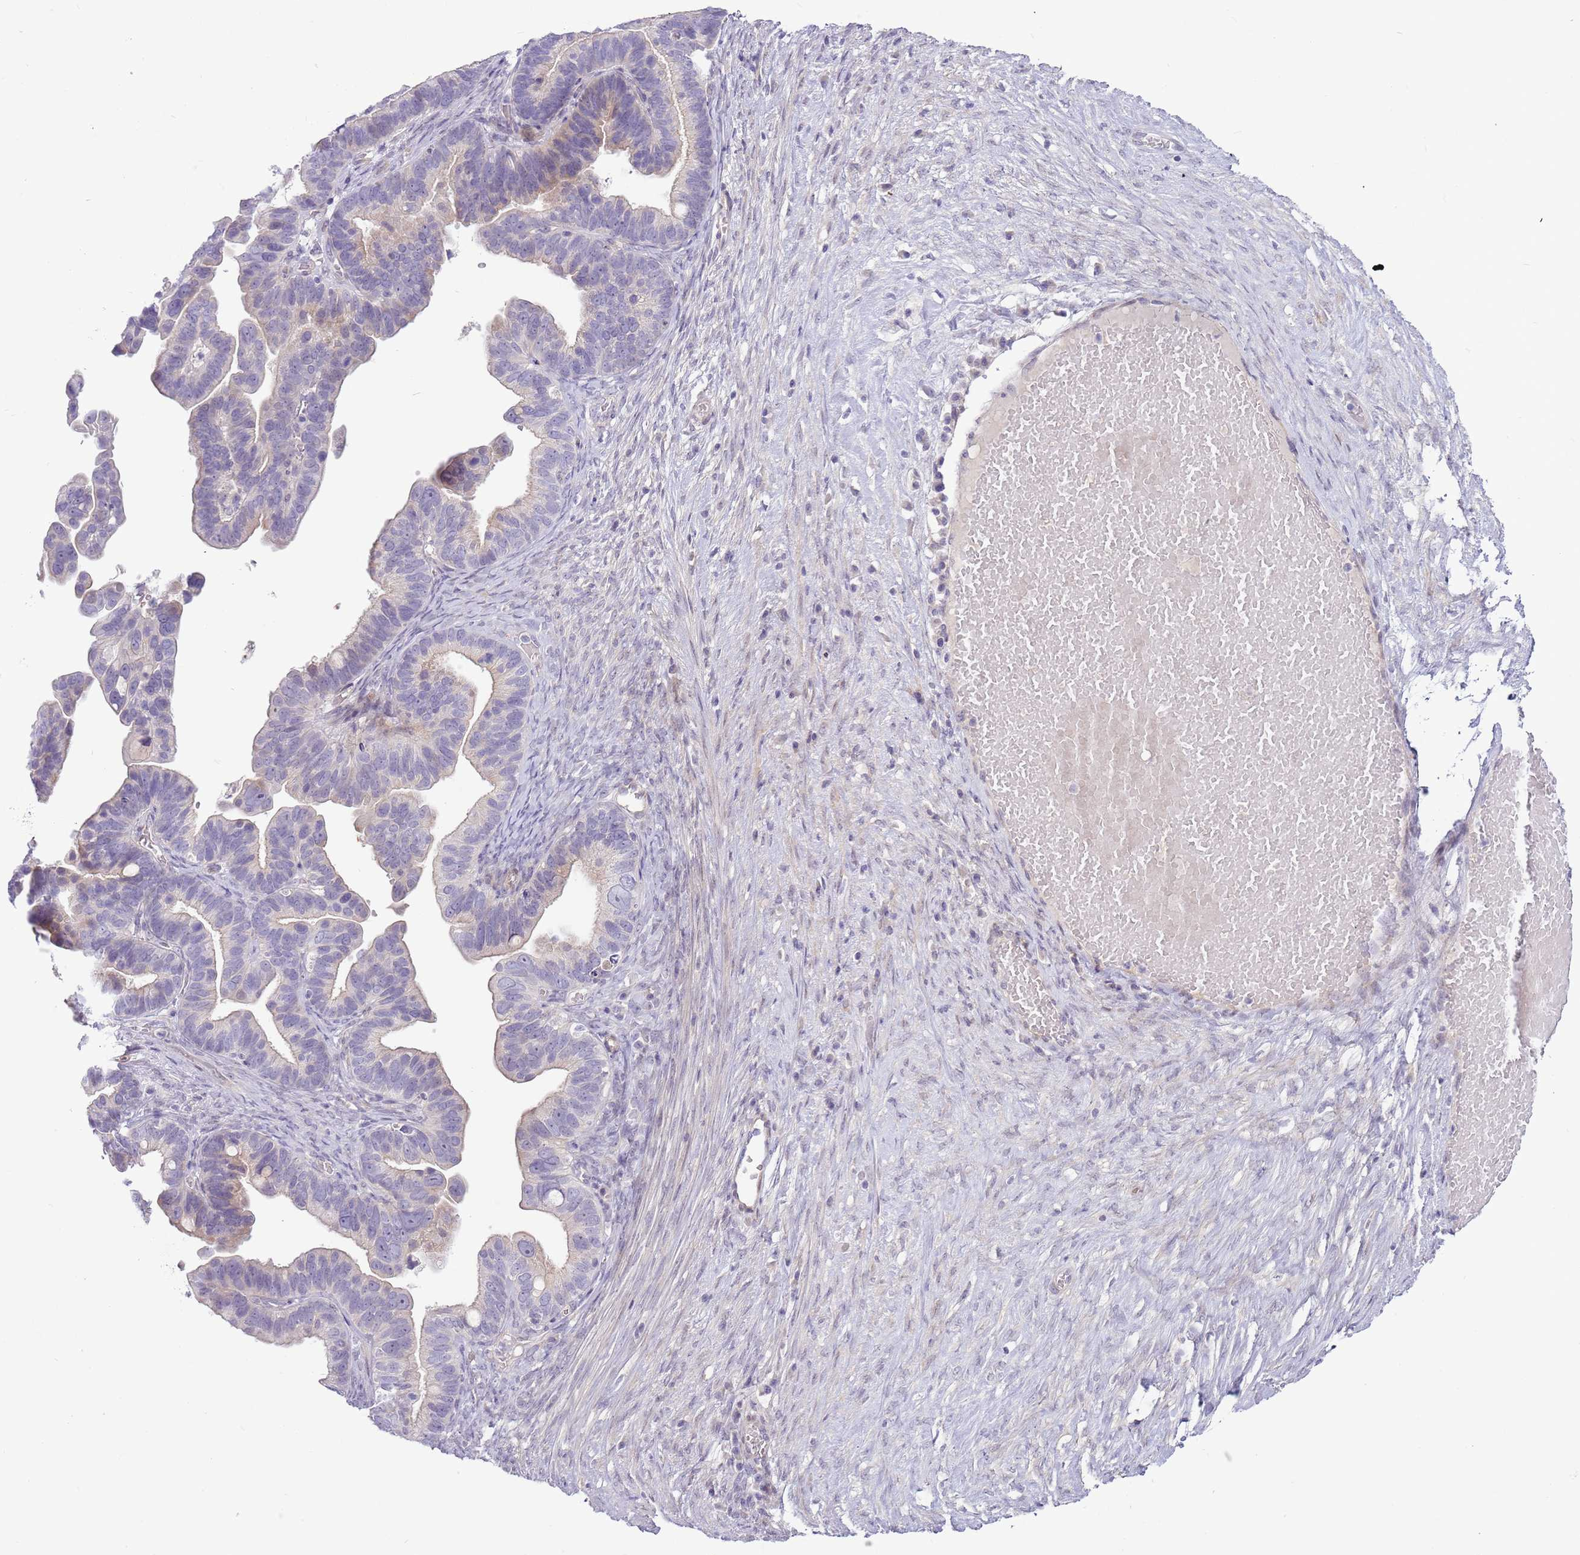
{"staining": {"intensity": "negative", "quantity": "none", "location": "none"}, "tissue": "ovarian cancer", "cell_type": "Tumor cells", "image_type": "cancer", "snomed": [{"axis": "morphology", "description": "Cystadenocarcinoma, serous, NOS"}, {"axis": "topography", "description": "Ovary"}], "caption": "An immunohistochemistry (IHC) histopathology image of serous cystadenocarcinoma (ovarian) is shown. There is no staining in tumor cells of serous cystadenocarcinoma (ovarian). The staining was performed using DAB (3,3'-diaminobenzidine) to visualize the protein expression in brown, while the nuclei were stained in blue with hematoxylin (Magnification: 20x).", "gene": "MRO", "patient": {"sex": "female", "age": 56}}